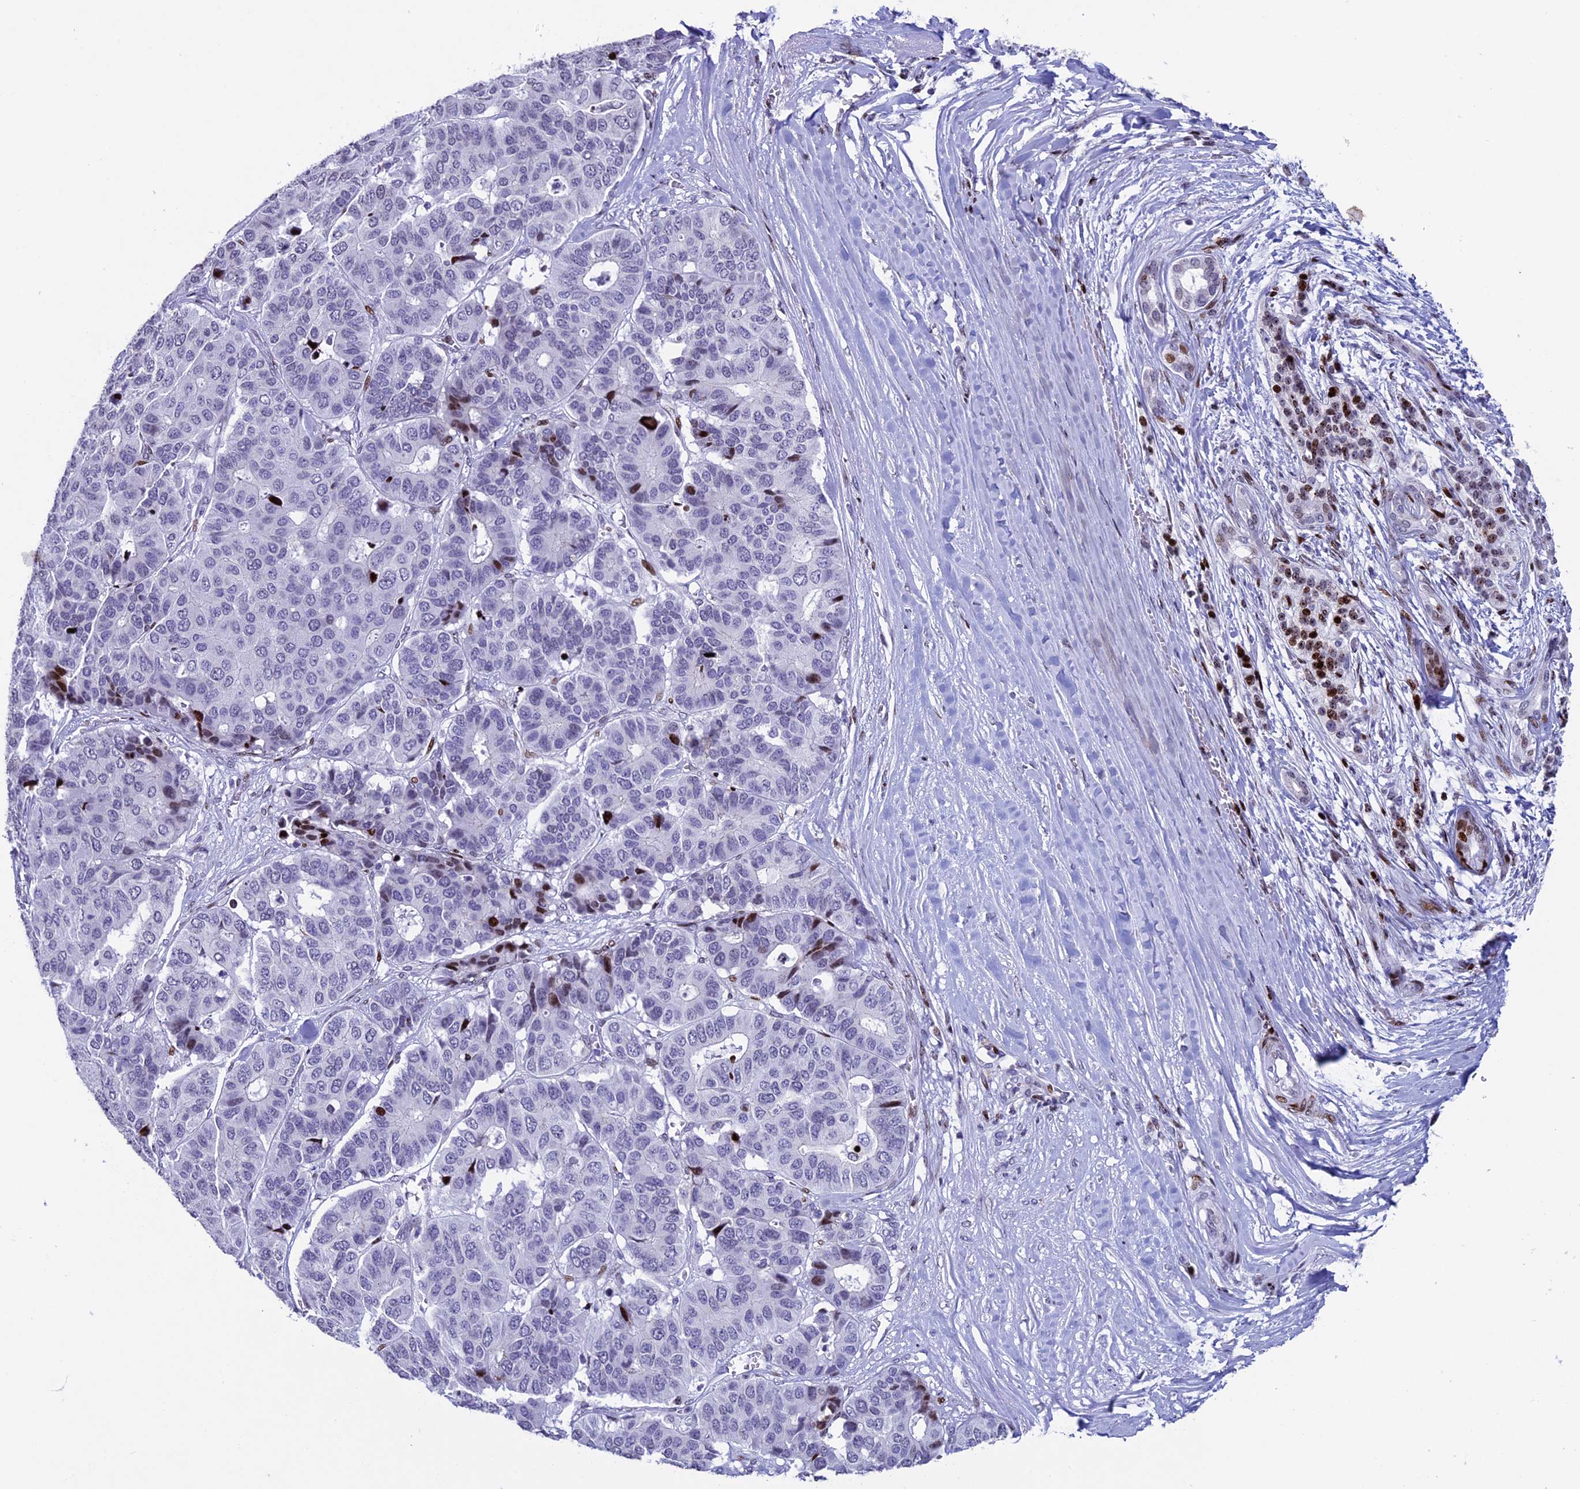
{"staining": {"intensity": "strong", "quantity": "<25%", "location": "nuclear"}, "tissue": "pancreatic cancer", "cell_type": "Tumor cells", "image_type": "cancer", "snomed": [{"axis": "morphology", "description": "Adenocarcinoma, NOS"}, {"axis": "topography", "description": "Pancreas"}], "caption": "Immunohistochemistry of human pancreatic cancer (adenocarcinoma) displays medium levels of strong nuclear staining in about <25% of tumor cells.", "gene": "BTBD3", "patient": {"sex": "male", "age": 50}}